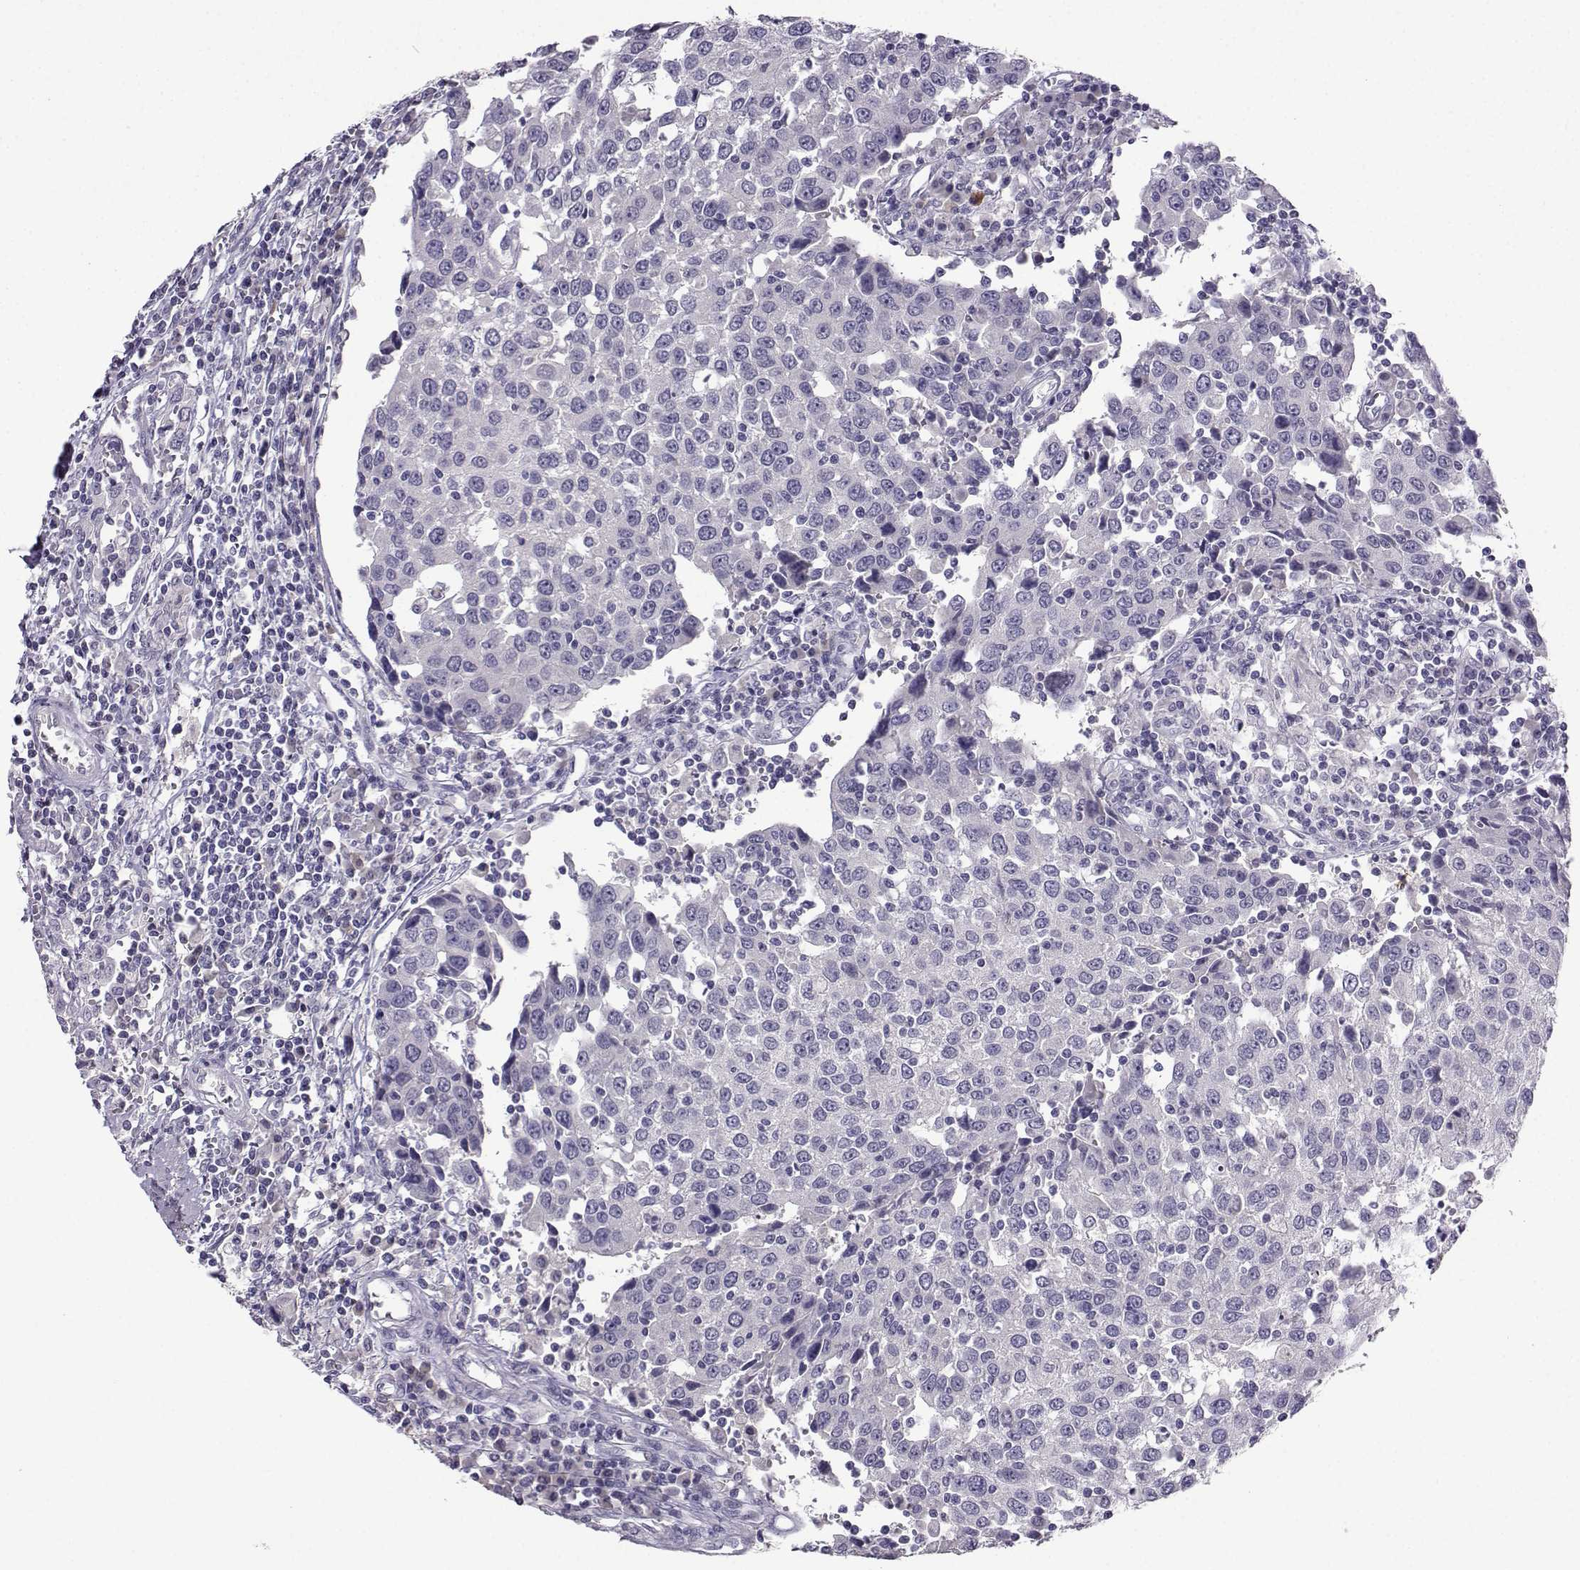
{"staining": {"intensity": "negative", "quantity": "none", "location": "none"}, "tissue": "urothelial cancer", "cell_type": "Tumor cells", "image_type": "cancer", "snomed": [{"axis": "morphology", "description": "Urothelial carcinoma, High grade"}, {"axis": "topography", "description": "Urinary bladder"}], "caption": "A high-resolution photomicrograph shows IHC staining of urothelial carcinoma (high-grade), which reveals no significant positivity in tumor cells.", "gene": "CRYBB1", "patient": {"sex": "female", "age": 85}}